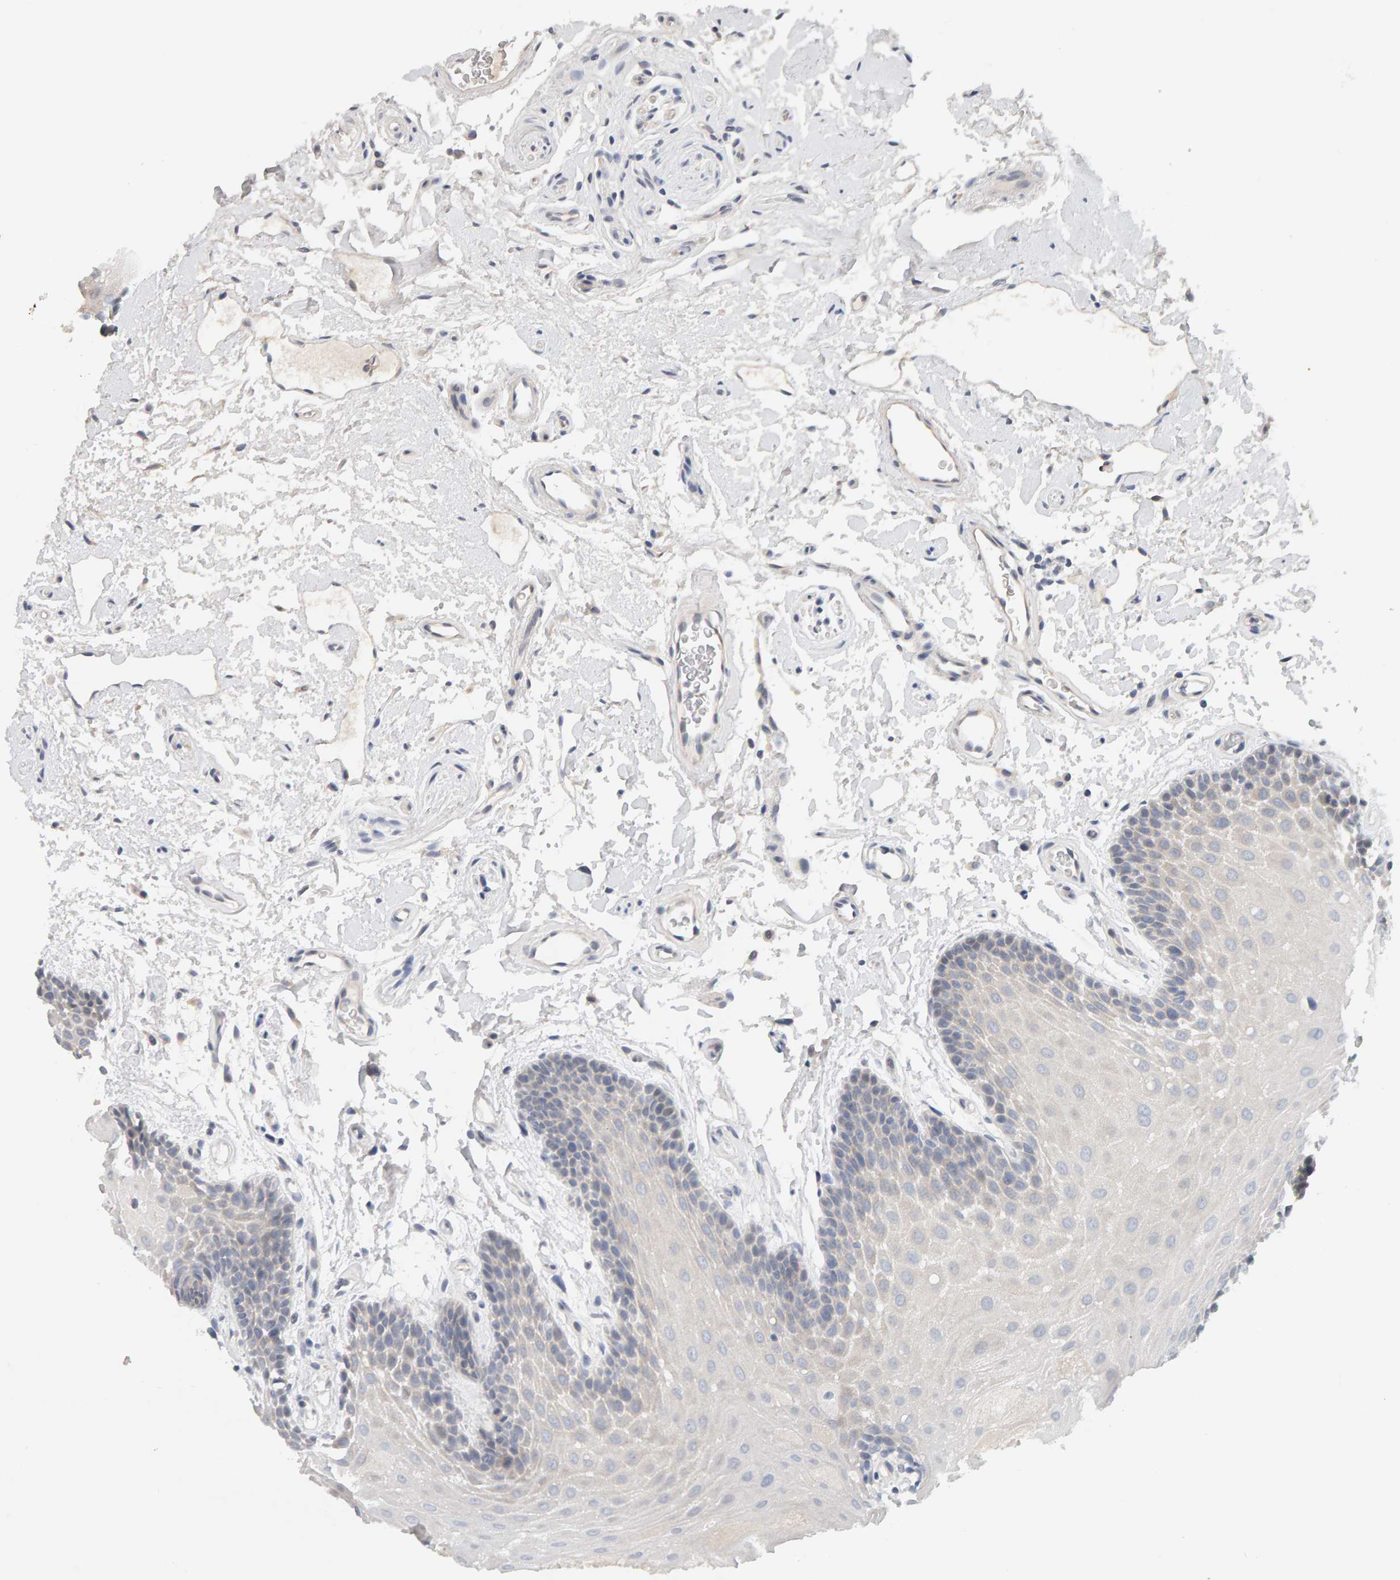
{"staining": {"intensity": "negative", "quantity": "none", "location": "none"}, "tissue": "oral mucosa", "cell_type": "Squamous epithelial cells", "image_type": "normal", "snomed": [{"axis": "morphology", "description": "Normal tissue, NOS"}, {"axis": "topography", "description": "Oral tissue"}], "caption": "High power microscopy micrograph of an immunohistochemistry (IHC) micrograph of unremarkable oral mucosa, revealing no significant positivity in squamous epithelial cells. The staining was performed using DAB to visualize the protein expression in brown, while the nuclei were stained in blue with hematoxylin (Magnification: 20x).", "gene": "GFUS", "patient": {"sex": "male", "age": 62}}